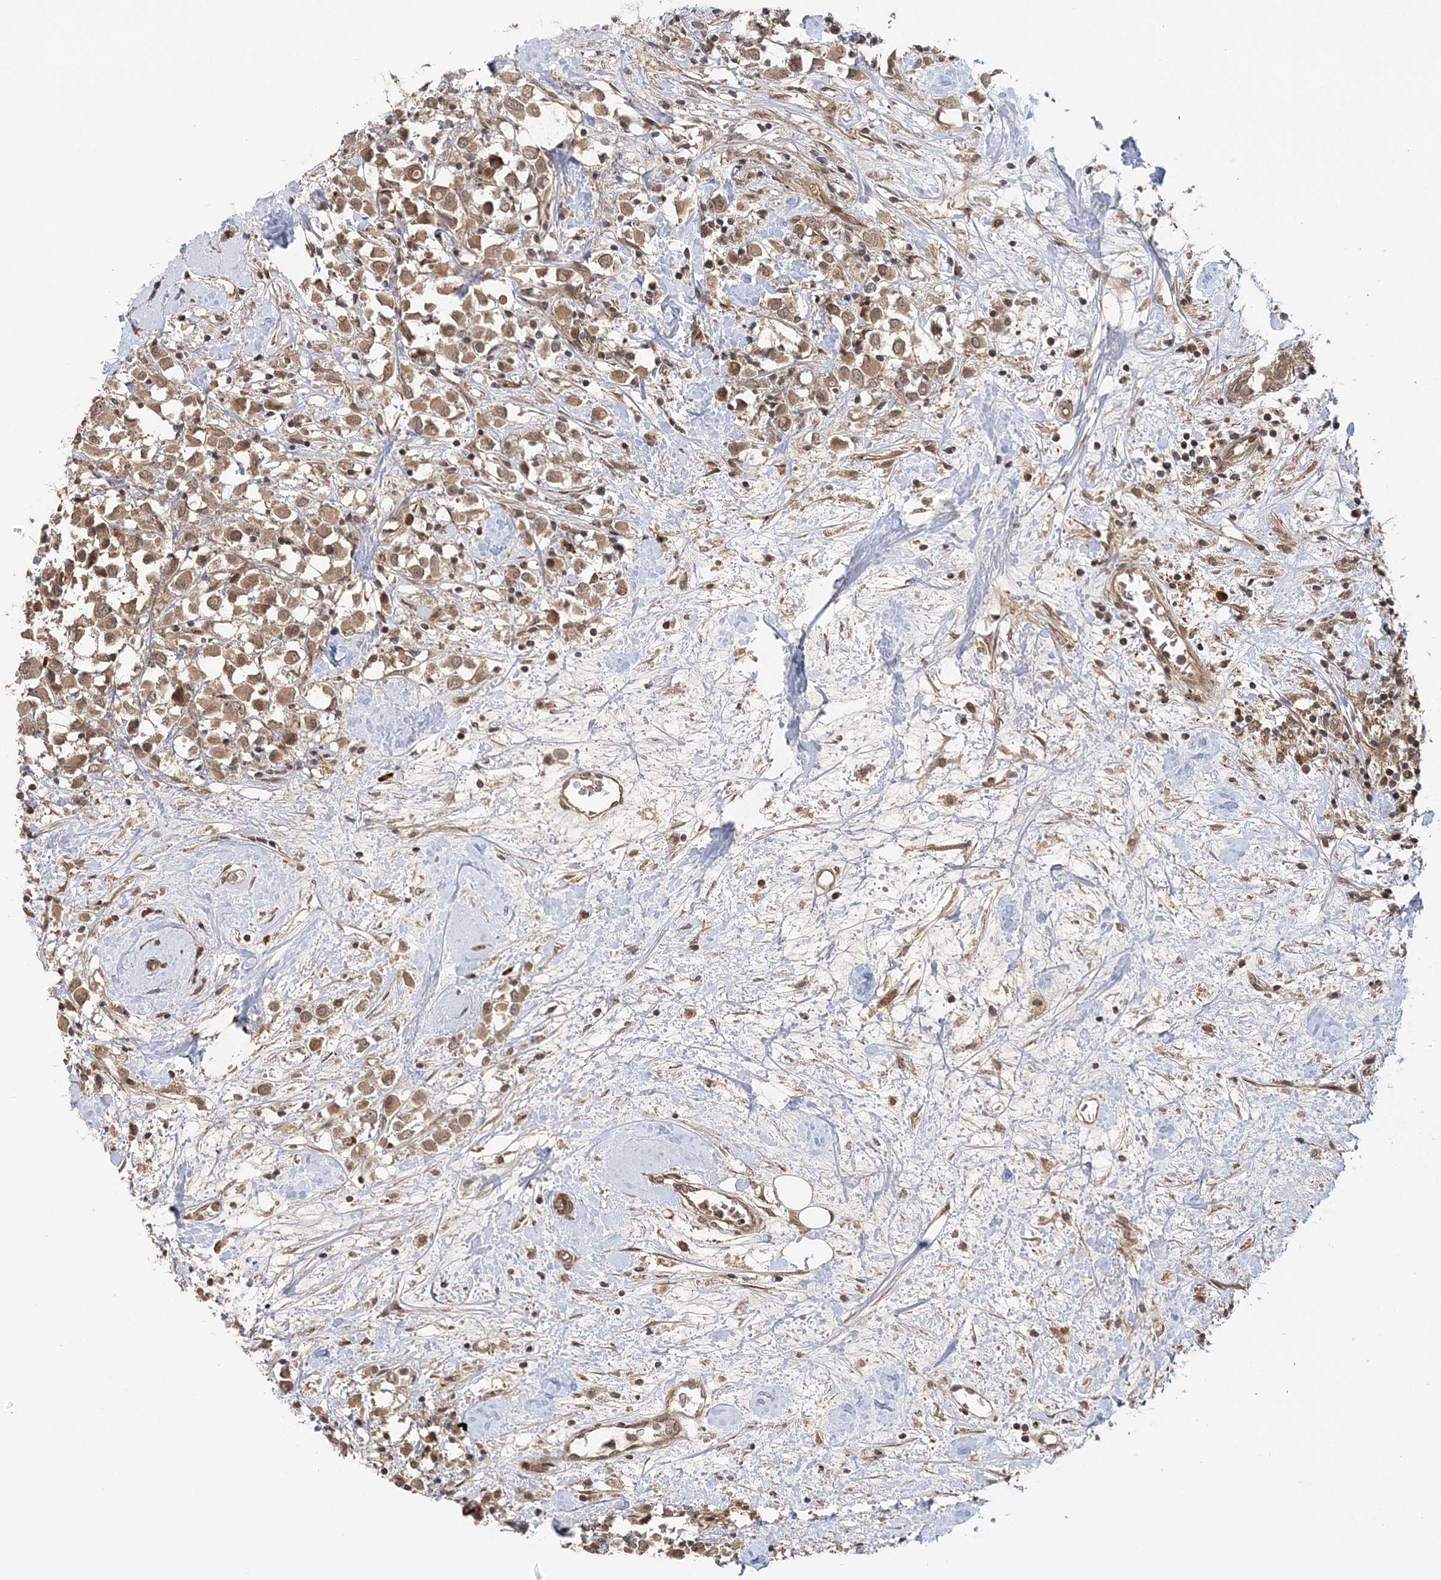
{"staining": {"intensity": "moderate", "quantity": ">75%", "location": "cytoplasmic/membranous,nuclear"}, "tissue": "breast cancer", "cell_type": "Tumor cells", "image_type": "cancer", "snomed": [{"axis": "morphology", "description": "Duct carcinoma"}, {"axis": "topography", "description": "Breast"}], "caption": "Immunohistochemistry (IHC) photomicrograph of neoplastic tissue: human intraductal carcinoma (breast) stained using immunohistochemistry (IHC) exhibits medium levels of moderate protein expression localized specifically in the cytoplasmic/membranous and nuclear of tumor cells, appearing as a cytoplasmic/membranous and nuclear brown color.", "gene": "UBTD2", "patient": {"sex": "female", "age": 61}}